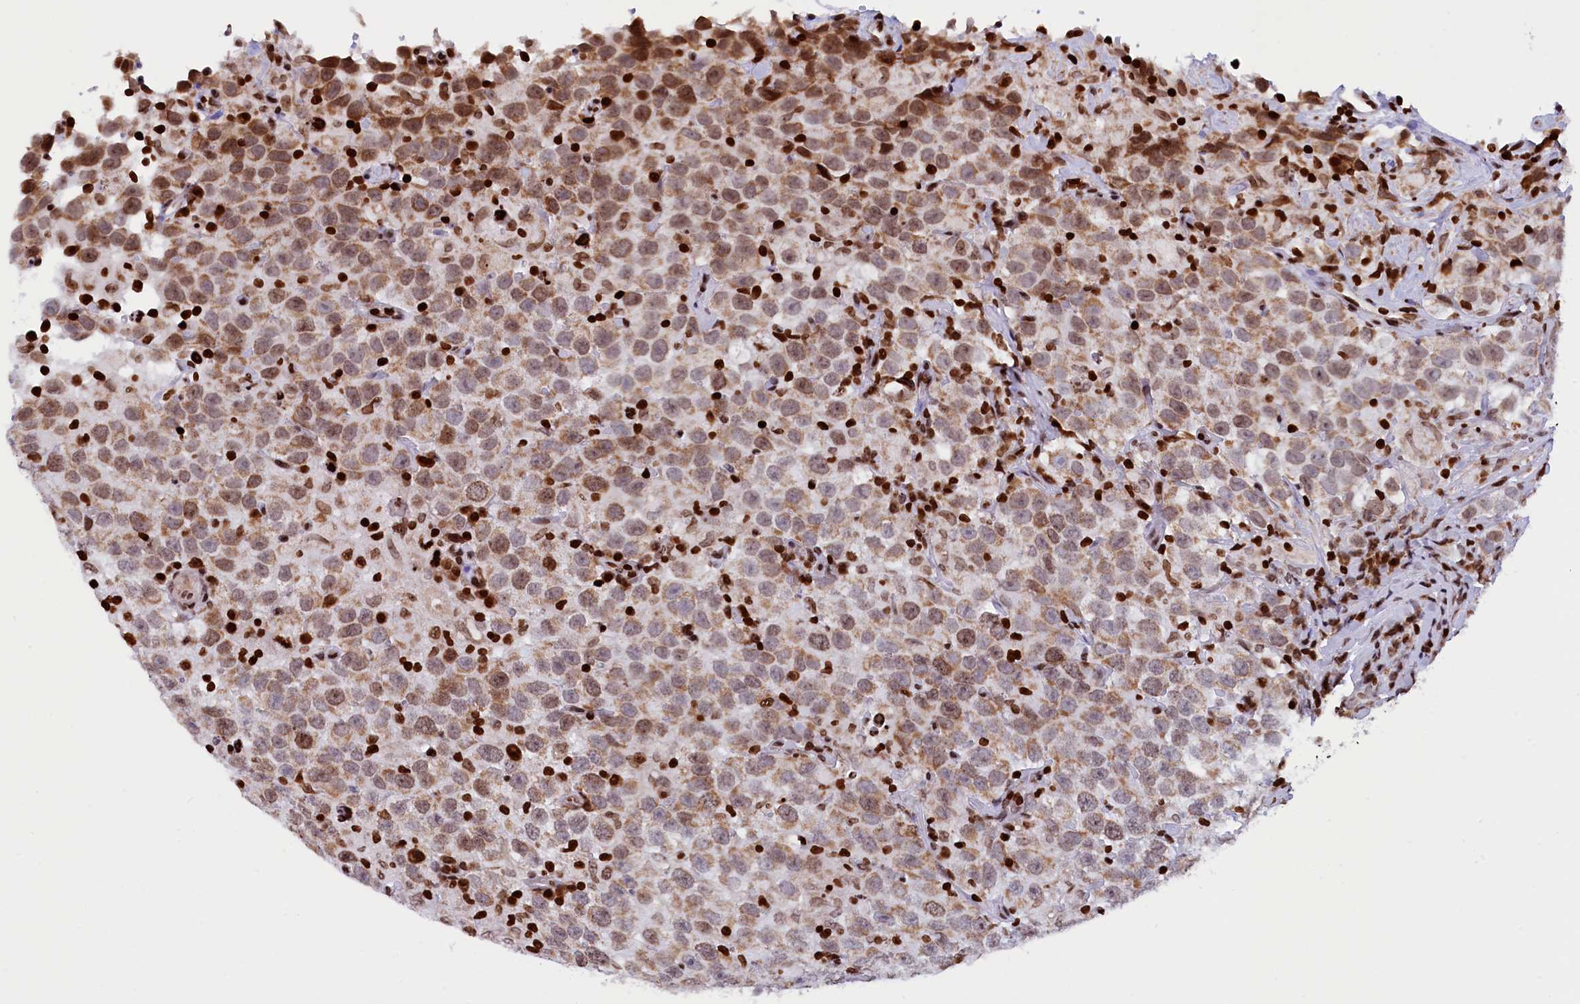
{"staining": {"intensity": "moderate", "quantity": "25%-75%", "location": "cytoplasmic/membranous"}, "tissue": "testis cancer", "cell_type": "Tumor cells", "image_type": "cancer", "snomed": [{"axis": "morphology", "description": "Seminoma, NOS"}, {"axis": "topography", "description": "Testis"}], "caption": "Immunohistochemistry image of testis seminoma stained for a protein (brown), which shows medium levels of moderate cytoplasmic/membranous staining in about 25%-75% of tumor cells.", "gene": "TIMM29", "patient": {"sex": "male", "age": 41}}